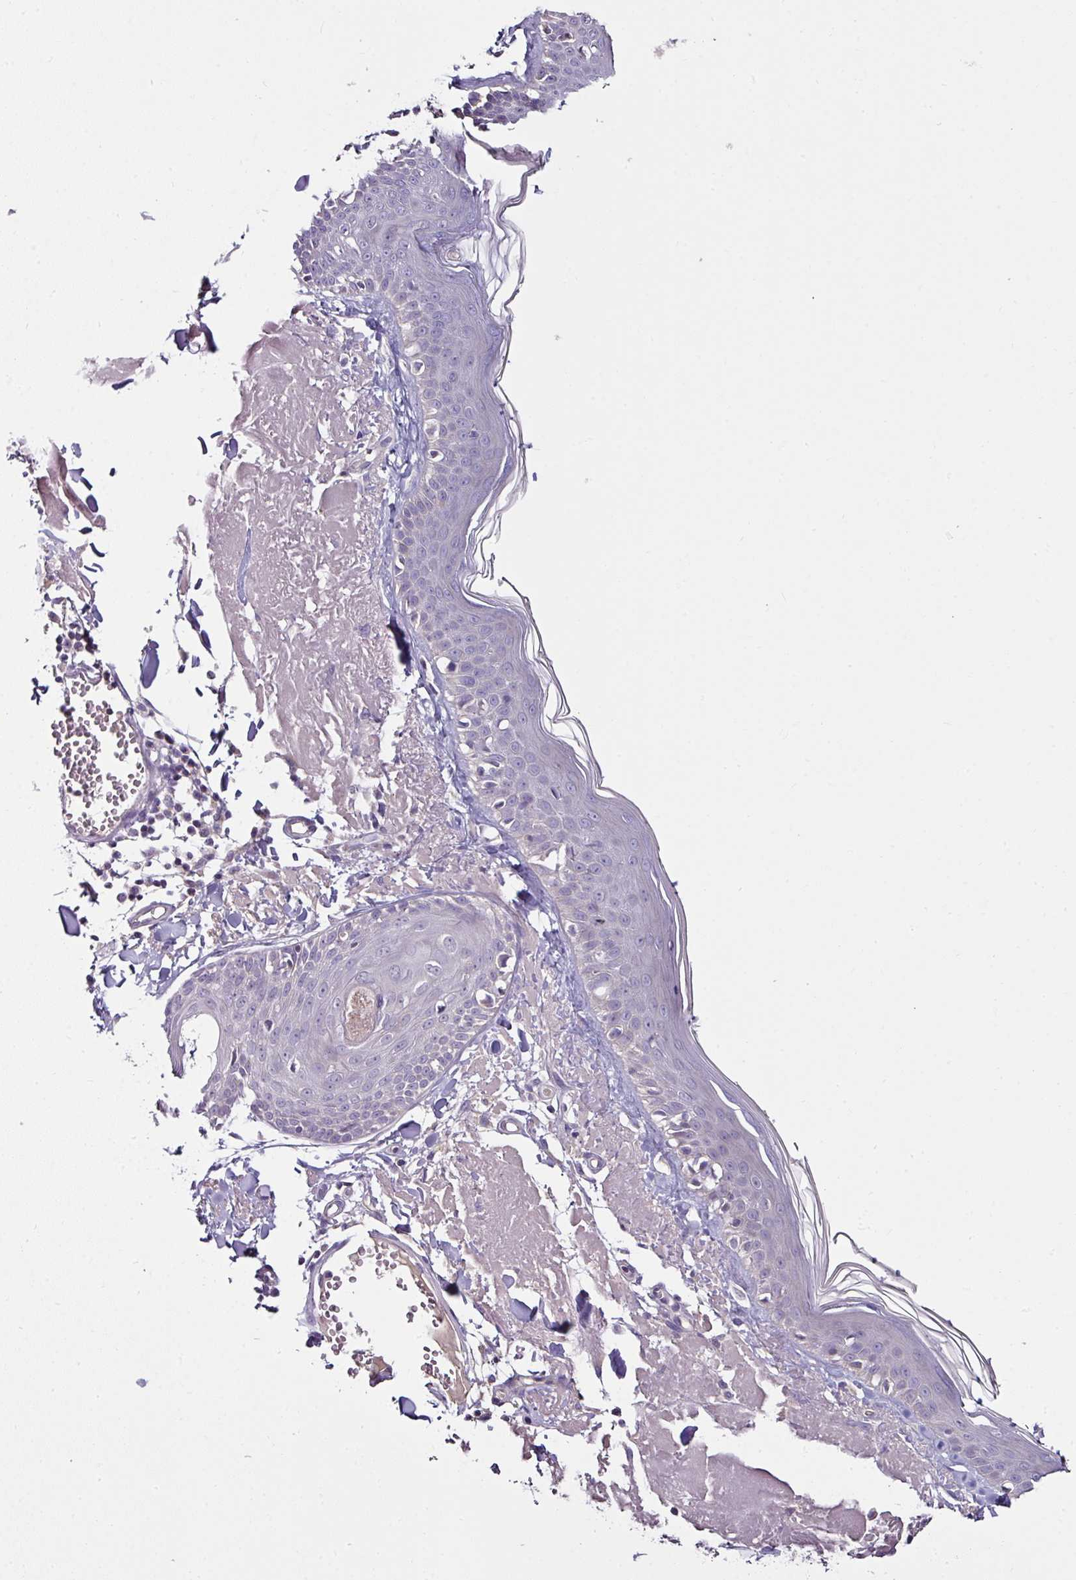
{"staining": {"intensity": "negative", "quantity": "none", "location": "none"}, "tissue": "skin", "cell_type": "Fibroblasts", "image_type": "normal", "snomed": [{"axis": "morphology", "description": "Normal tissue, NOS"}, {"axis": "morphology", "description": "Malignant melanoma, NOS"}, {"axis": "topography", "description": "Skin"}], "caption": "DAB (3,3'-diaminobenzidine) immunohistochemical staining of benign skin demonstrates no significant expression in fibroblasts. The staining is performed using DAB (3,3'-diaminobenzidine) brown chromogen with nuclei counter-stained in using hematoxylin.", "gene": "NAPSA", "patient": {"sex": "male", "age": 80}}